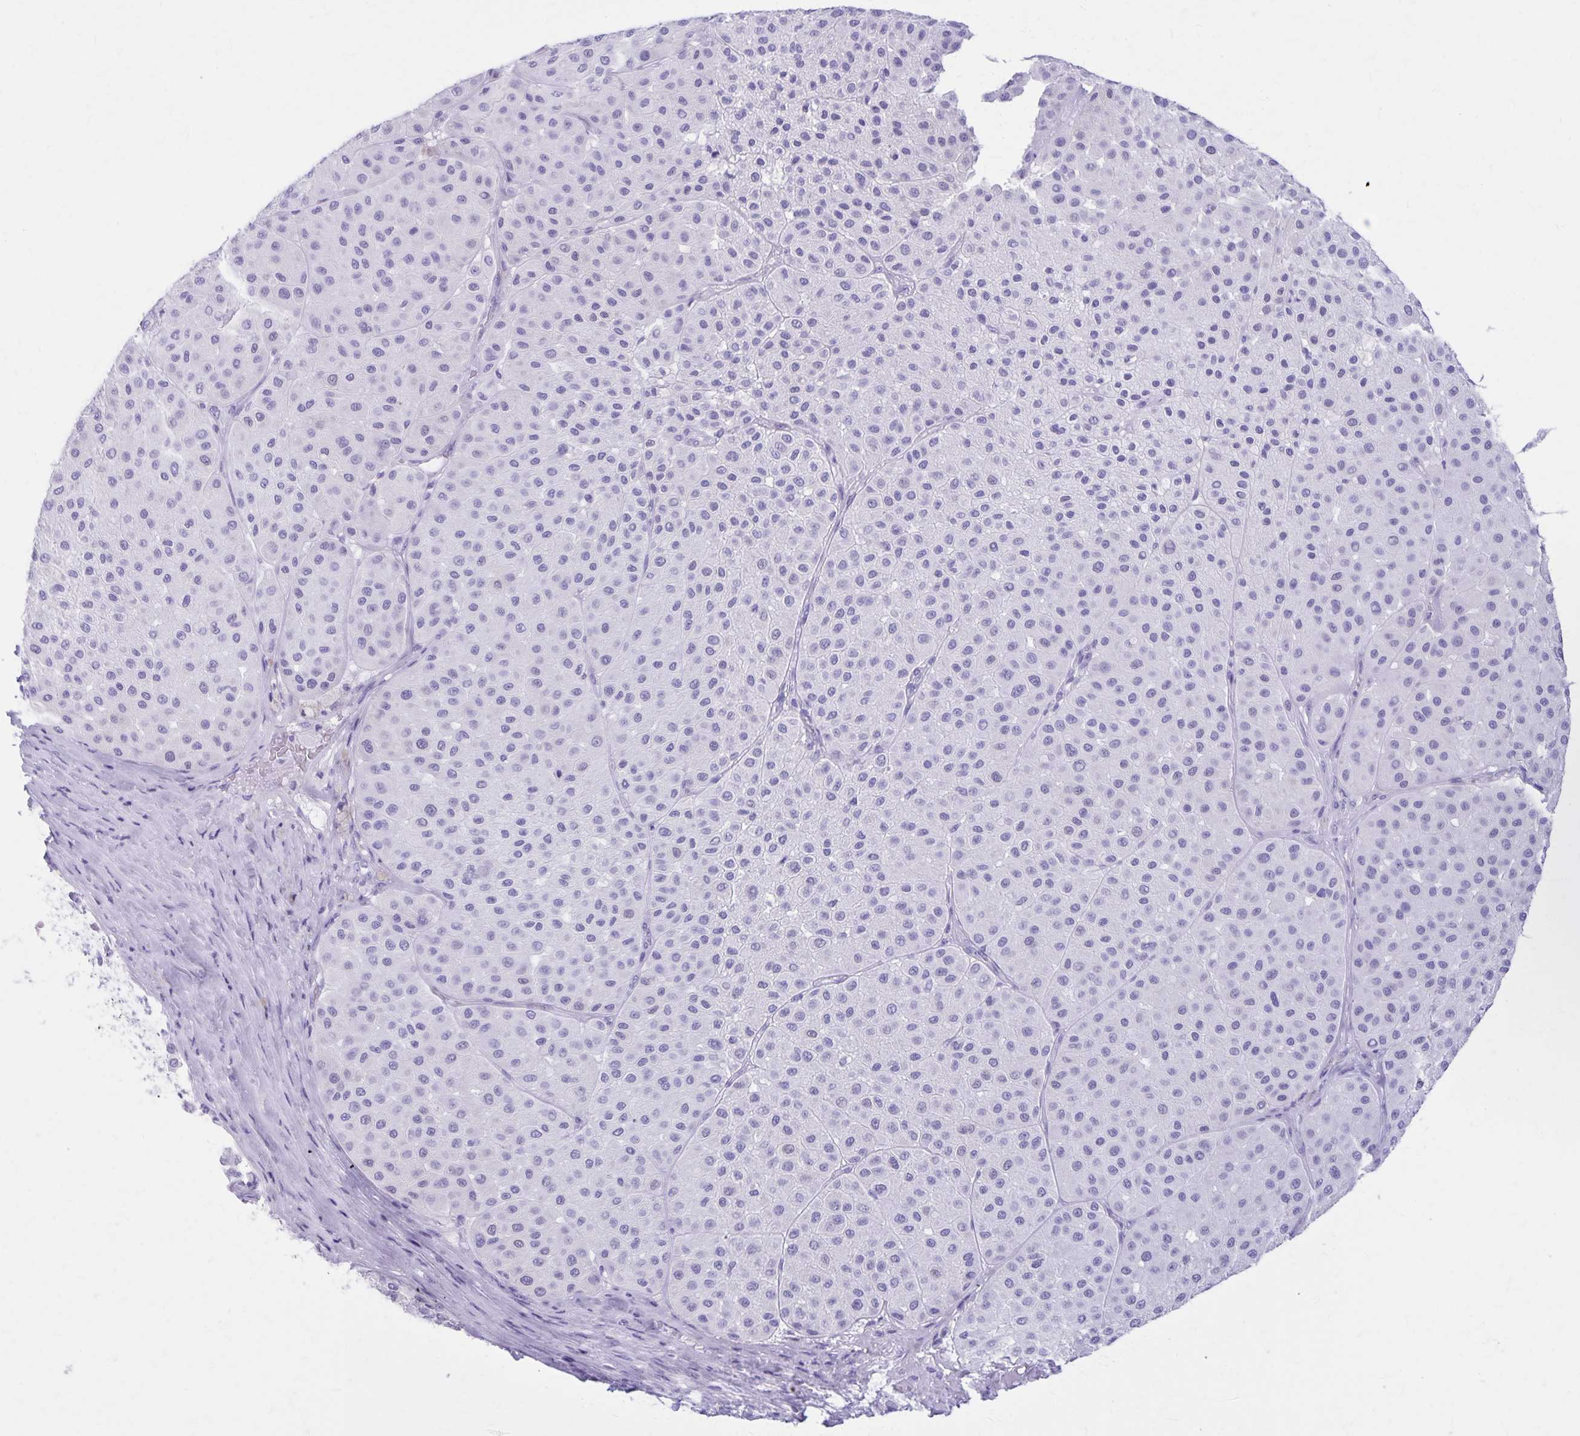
{"staining": {"intensity": "negative", "quantity": "none", "location": "none"}, "tissue": "melanoma", "cell_type": "Tumor cells", "image_type": "cancer", "snomed": [{"axis": "morphology", "description": "Malignant melanoma, Metastatic site"}, {"axis": "topography", "description": "Smooth muscle"}], "caption": "Tumor cells are negative for protein expression in human malignant melanoma (metastatic site). (DAB (3,3'-diaminobenzidine) immunohistochemistry, high magnification).", "gene": "DEFA5", "patient": {"sex": "male", "age": 41}}